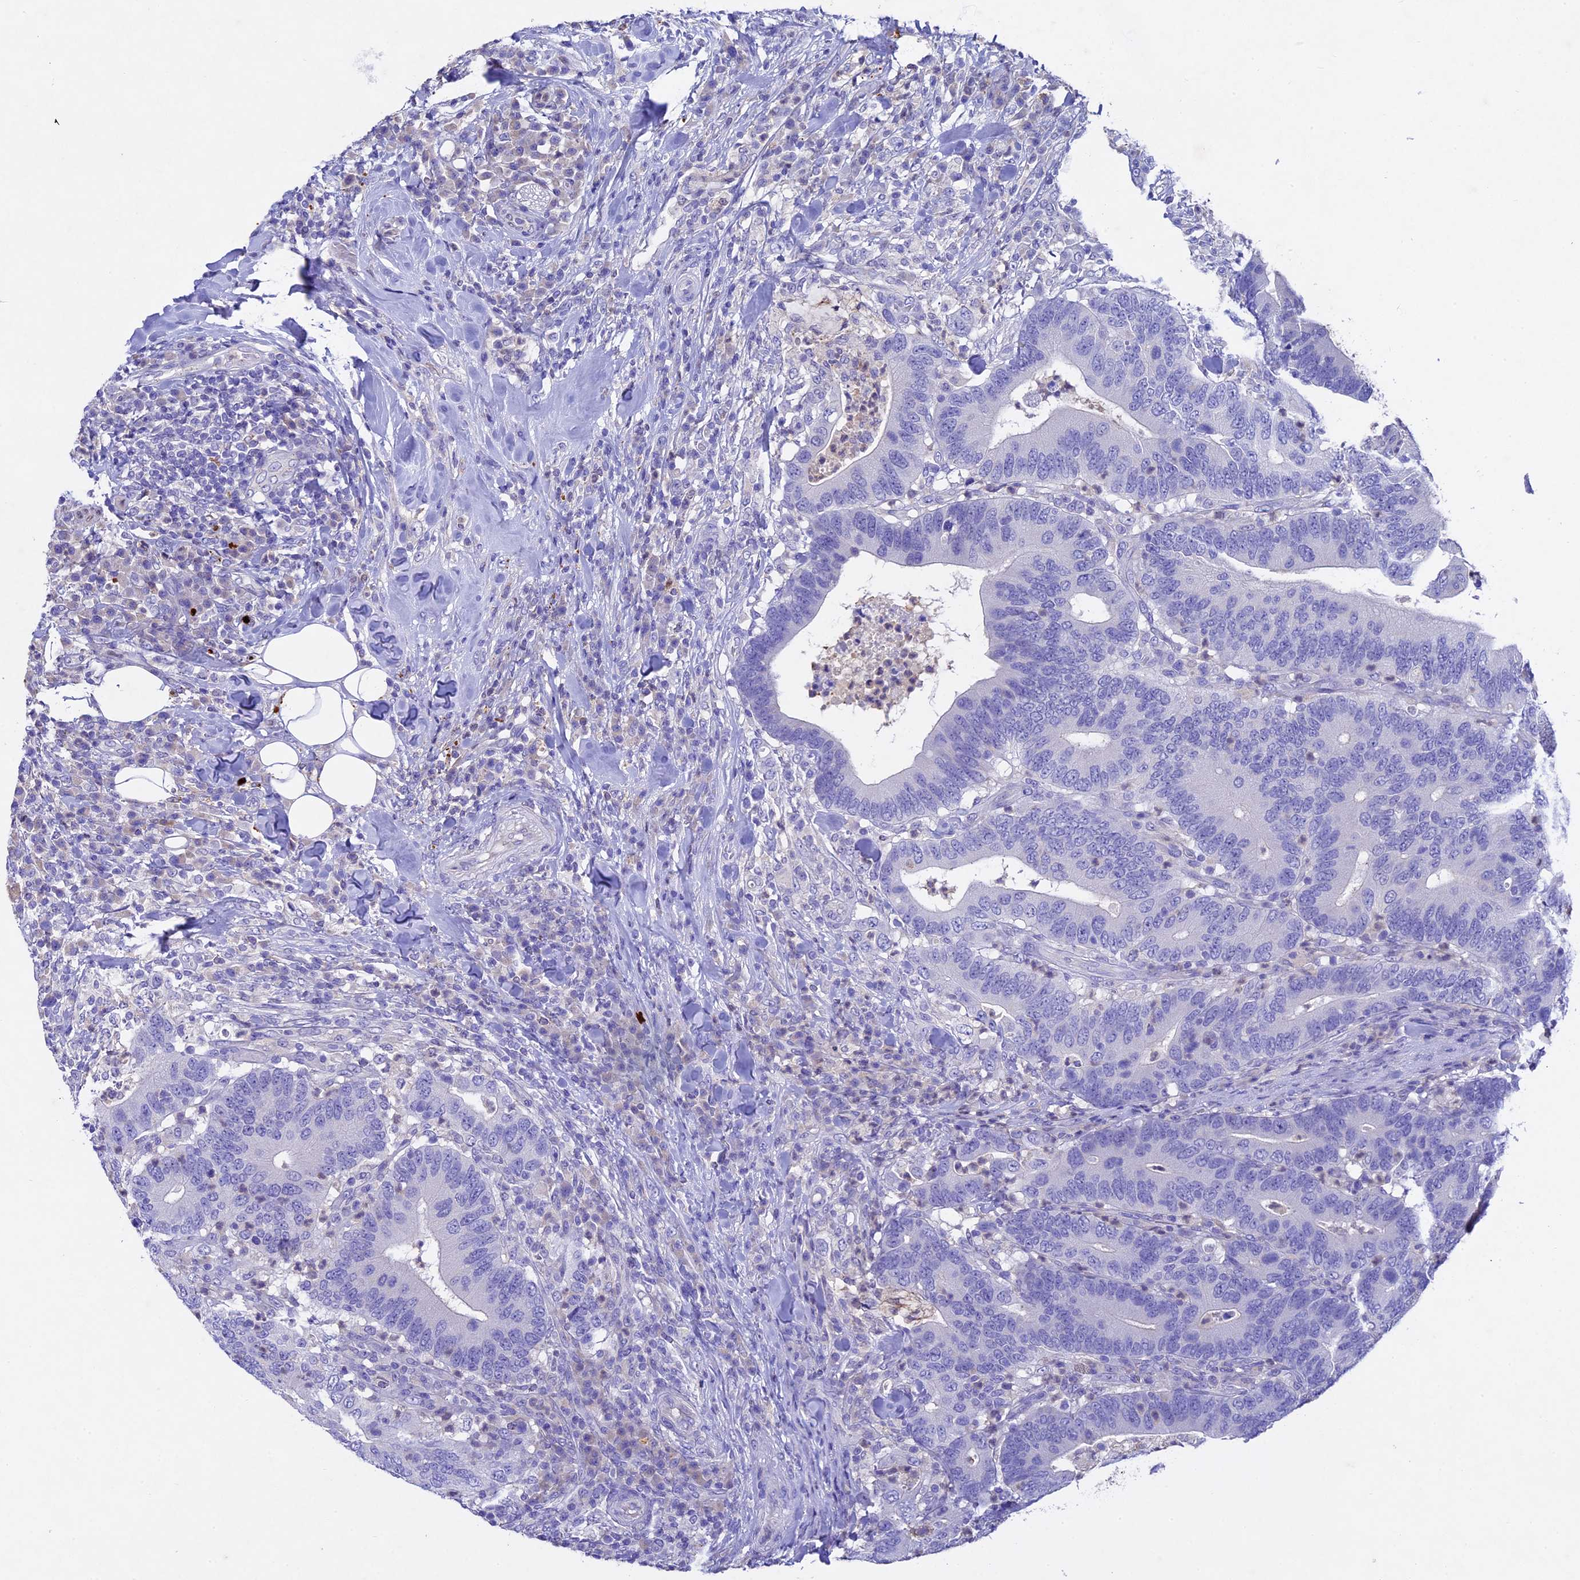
{"staining": {"intensity": "negative", "quantity": "none", "location": "none"}, "tissue": "colorectal cancer", "cell_type": "Tumor cells", "image_type": "cancer", "snomed": [{"axis": "morphology", "description": "Adenocarcinoma, NOS"}, {"axis": "topography", "description": "Colon"}], "caption": "The photomicrograph reveals no significant staining in tumor cells of colorectal adenocarcinoma.", "gene": "TGDS", "patient": {"sex": "female", "age": 66}}